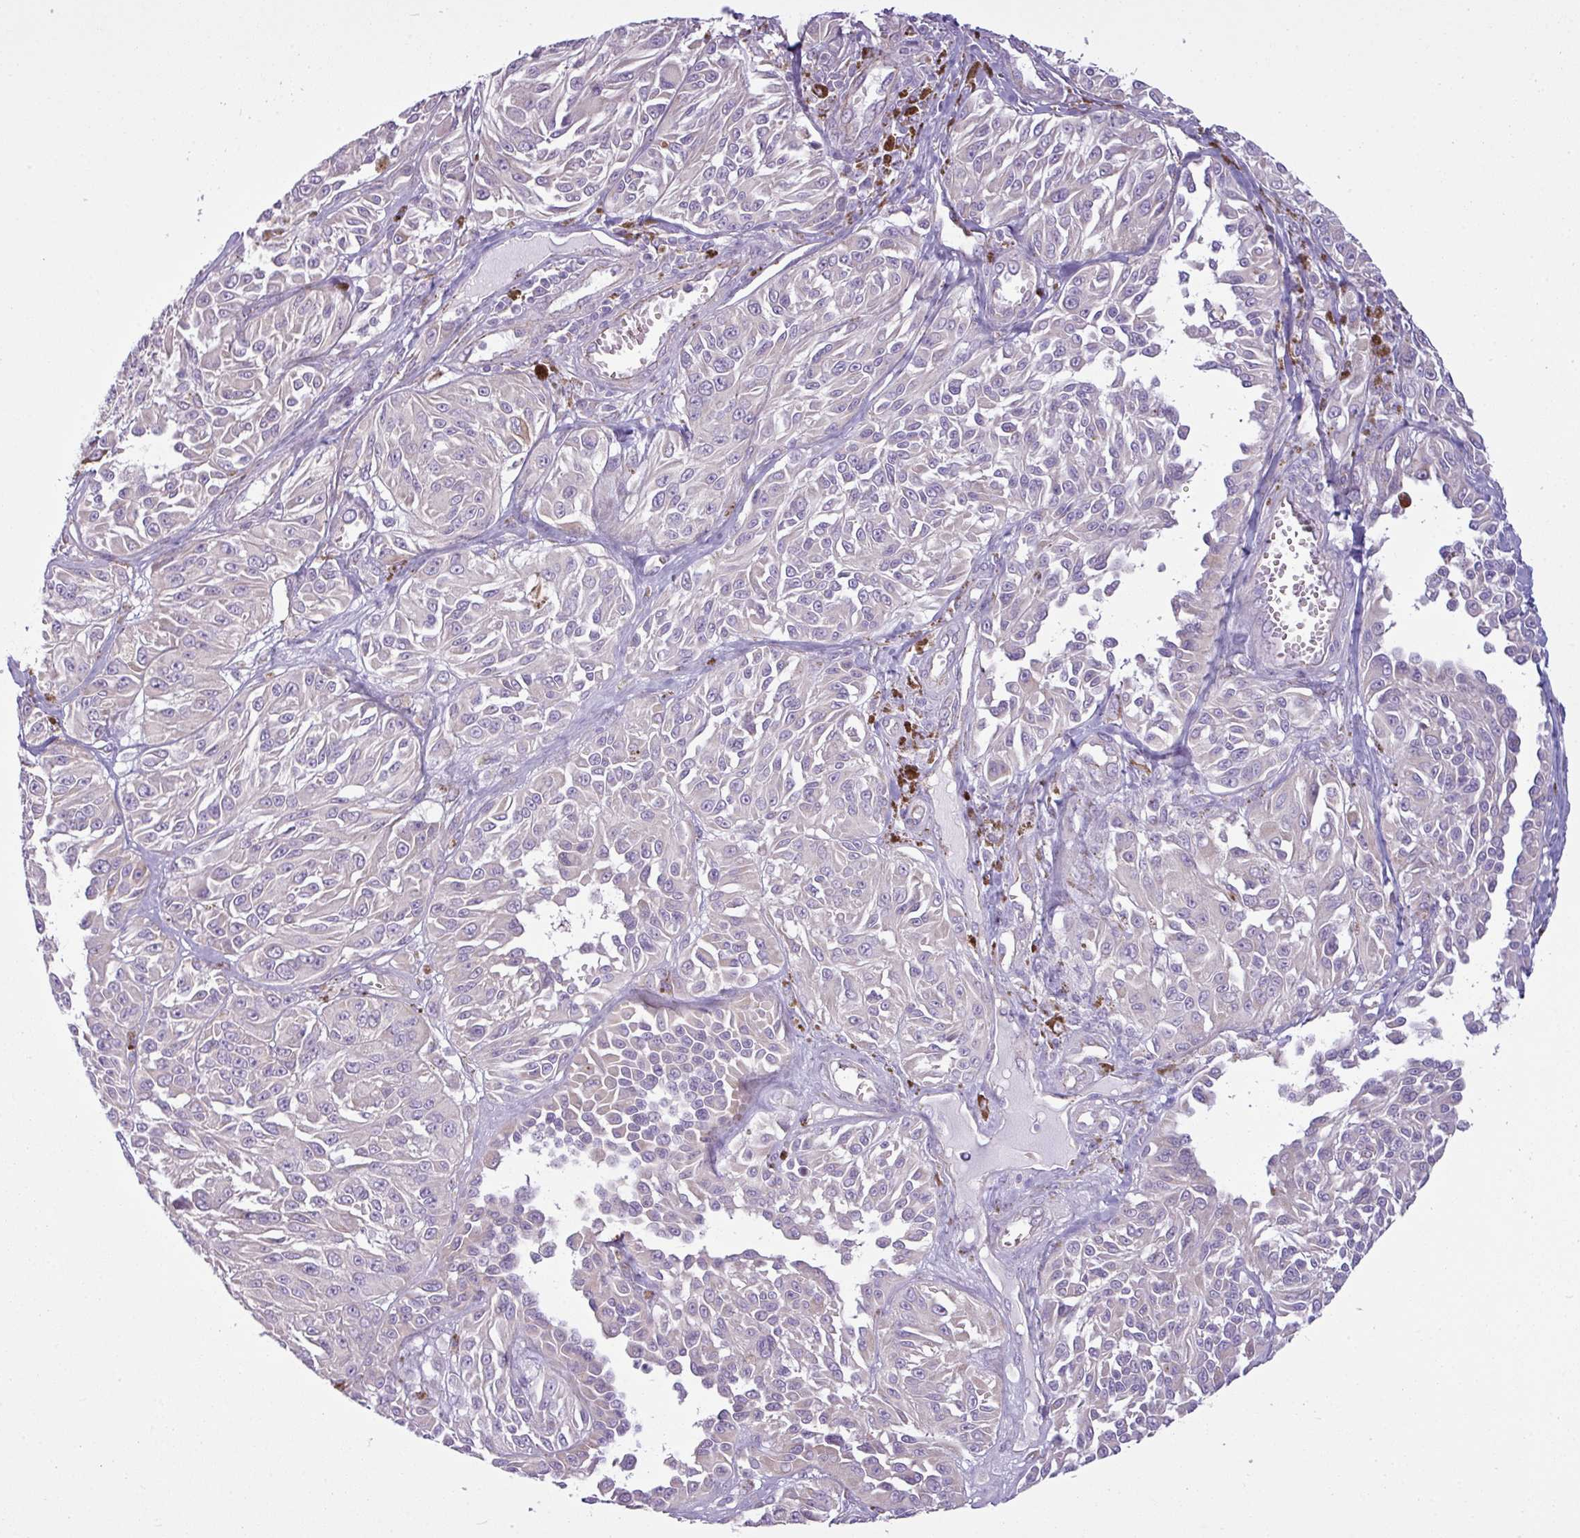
{"staining": {"intensity": "negative", "quantity": "none", "location": "none"}, "tissue": "melanoma", "cell_type": "Tumor cells", "image_type": "cancer", "snomed": [{"axis": "morphology", "description": "Malignant melanoma, NOS"}, {"axis": "topography", "description": "Skin"}], "caption": "Melanoma was stained to show a protein in brown. There is no significant staining in tumor cells.", "gene": "CAMK2B", "patient": {"sex": "male", "age": 94}}